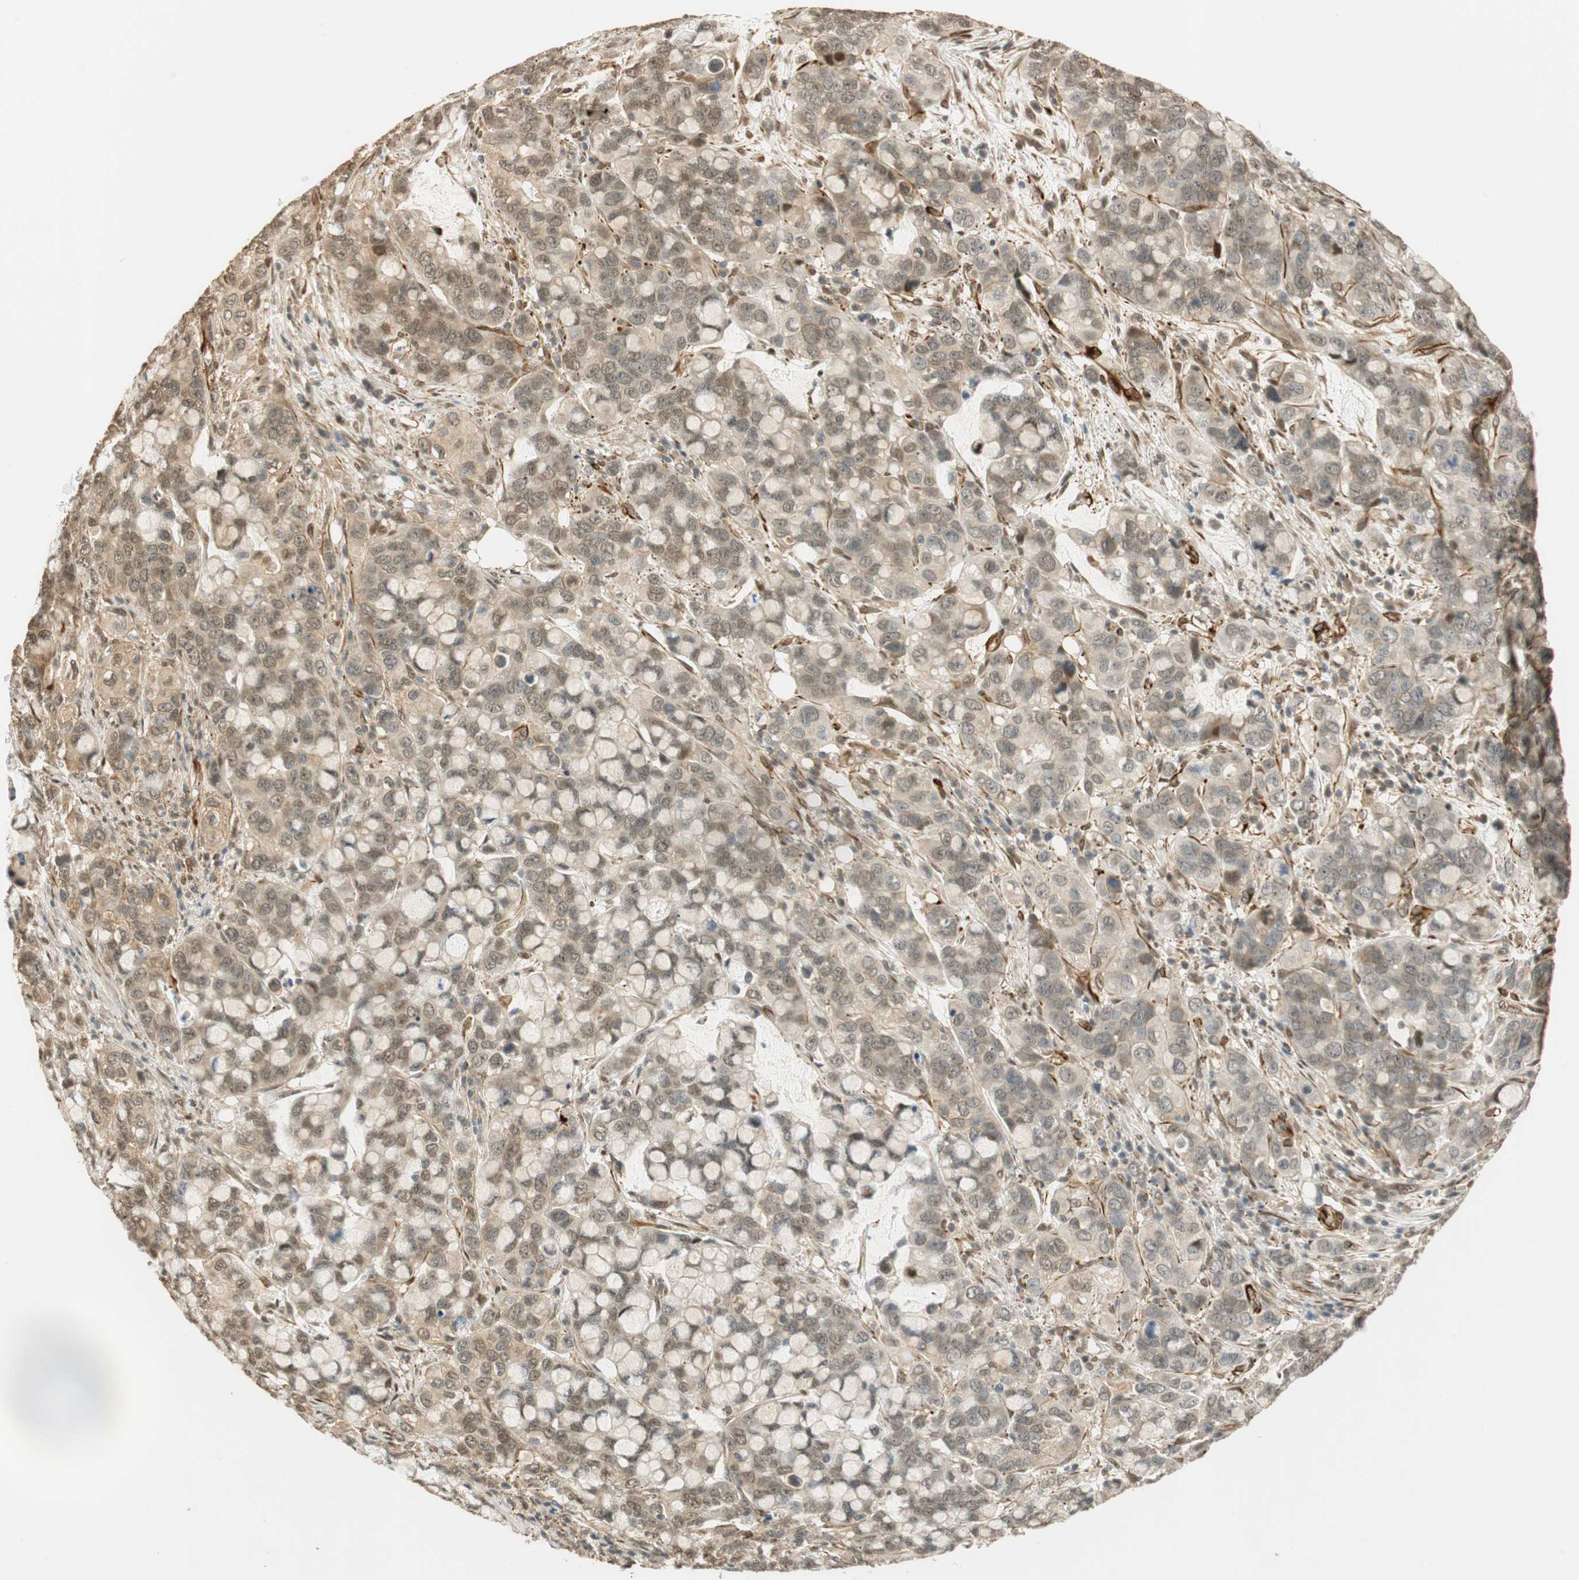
{"staining": {"intensity": "weak", "quantity": "<25%", "location": "cytoplasmic/membranous"}, "tissue": "stomach cancer", "cell_type": "Tumor cells", "image_type": "cancer", "snomed": [{"axis": "morphology", "description": "Adenocarcinoma, NOS"}, {"axis": "topography", "description": "Stomach, lower"}], "caption": "IHC micrograph of stomach cancer (adenocarcinoma) stained for a protein (brown), which displays no expression in tumor cells.", "gene": "NES", "patient": {"sex": "male", "age": 84}}